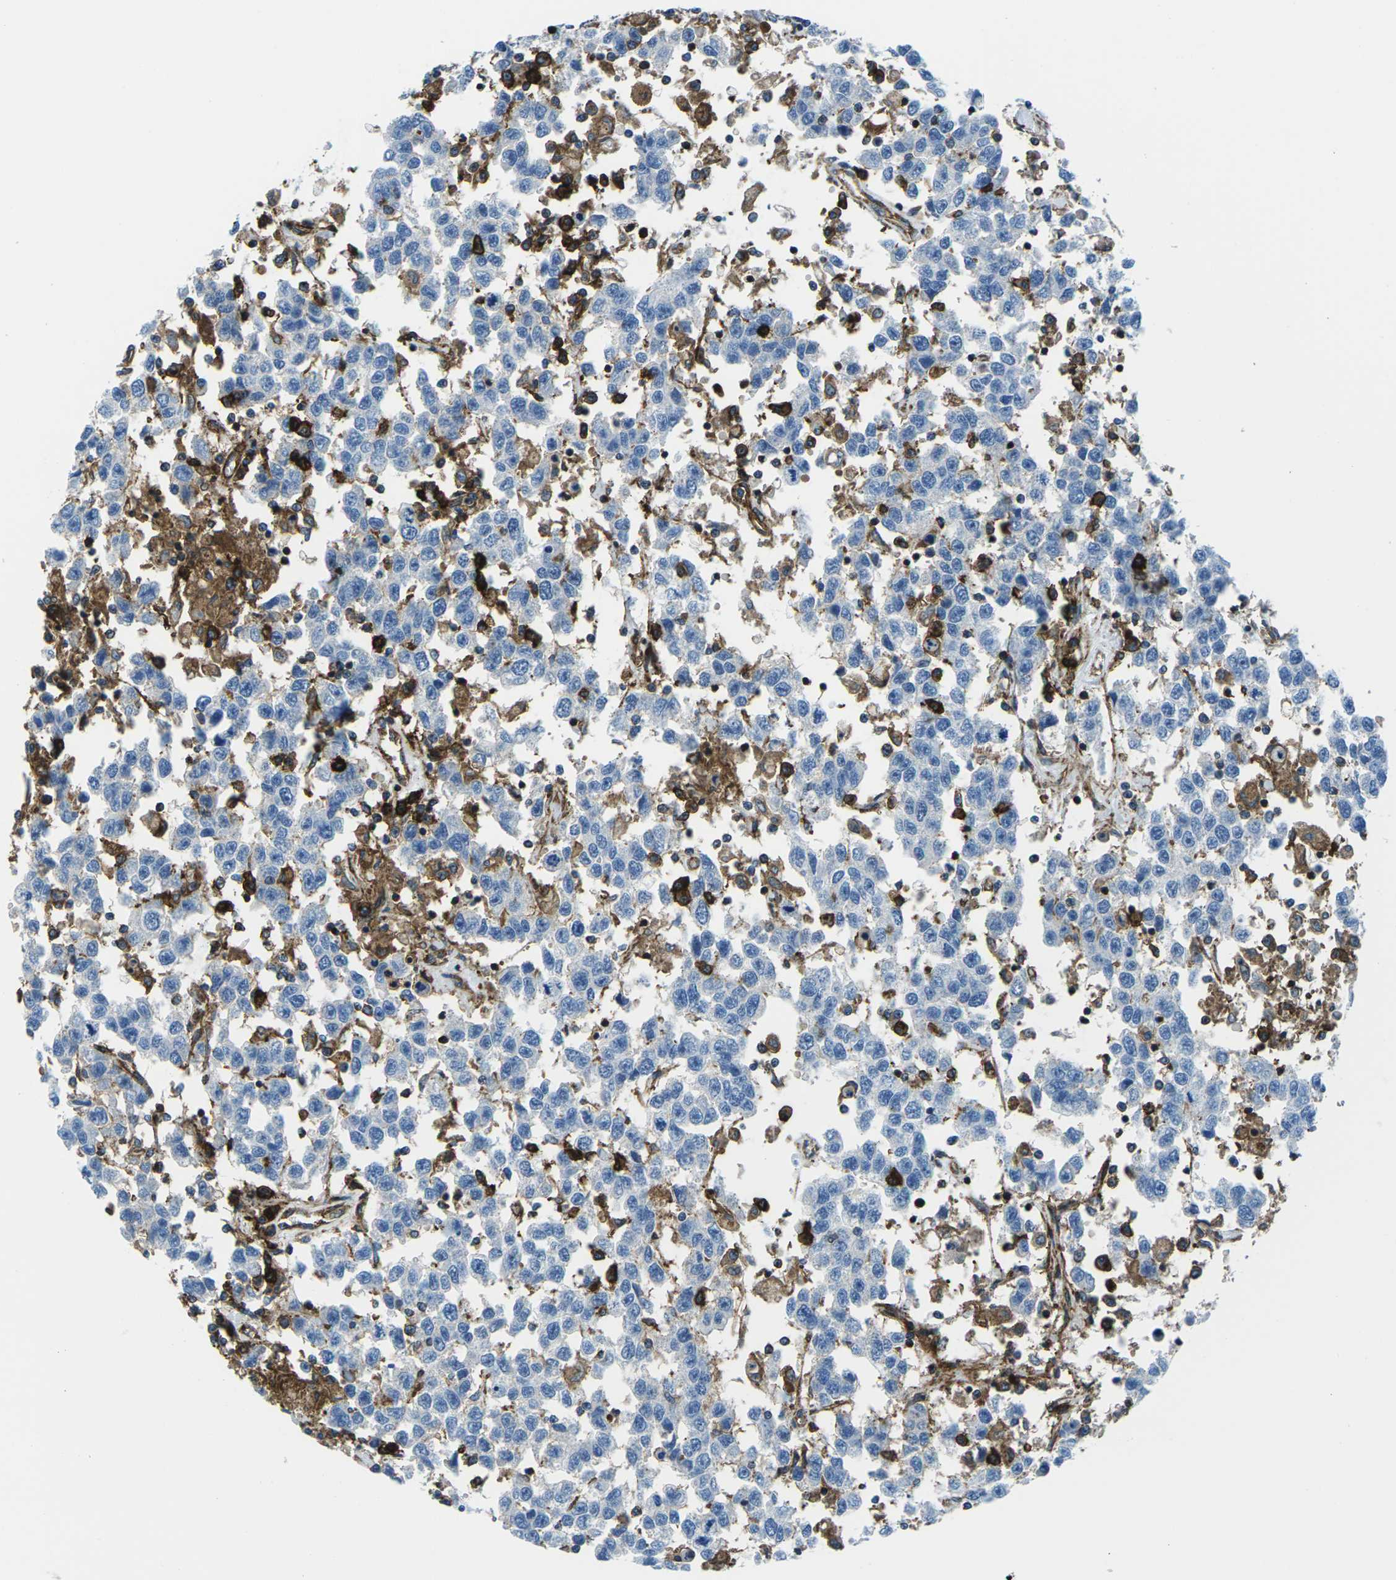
{"staining": {"intensity": "negative", "quantity": "none", "location": "none"}, "tissue": "testis cancer", "cell_type": "Tumor cells", "image_type": "cancer", "snomed": [{"axis": "morphology", "description": "Seminoma, NOS"}, {"axis": "topography", "description": "Testis"}], "caption": "Immunohistochemistry micrograph of neoplastic tissue: human testis cancer stained with DAB displays no significant protein positivity in tumor cells. (Stains: DAB immunohistochemistry (IHC) with hematoxylin counter stain, Microscopy: brightfield microscopy at high magnification).", "gene": "SOCS4", "patient": {"sex": "male", "age": 41}}